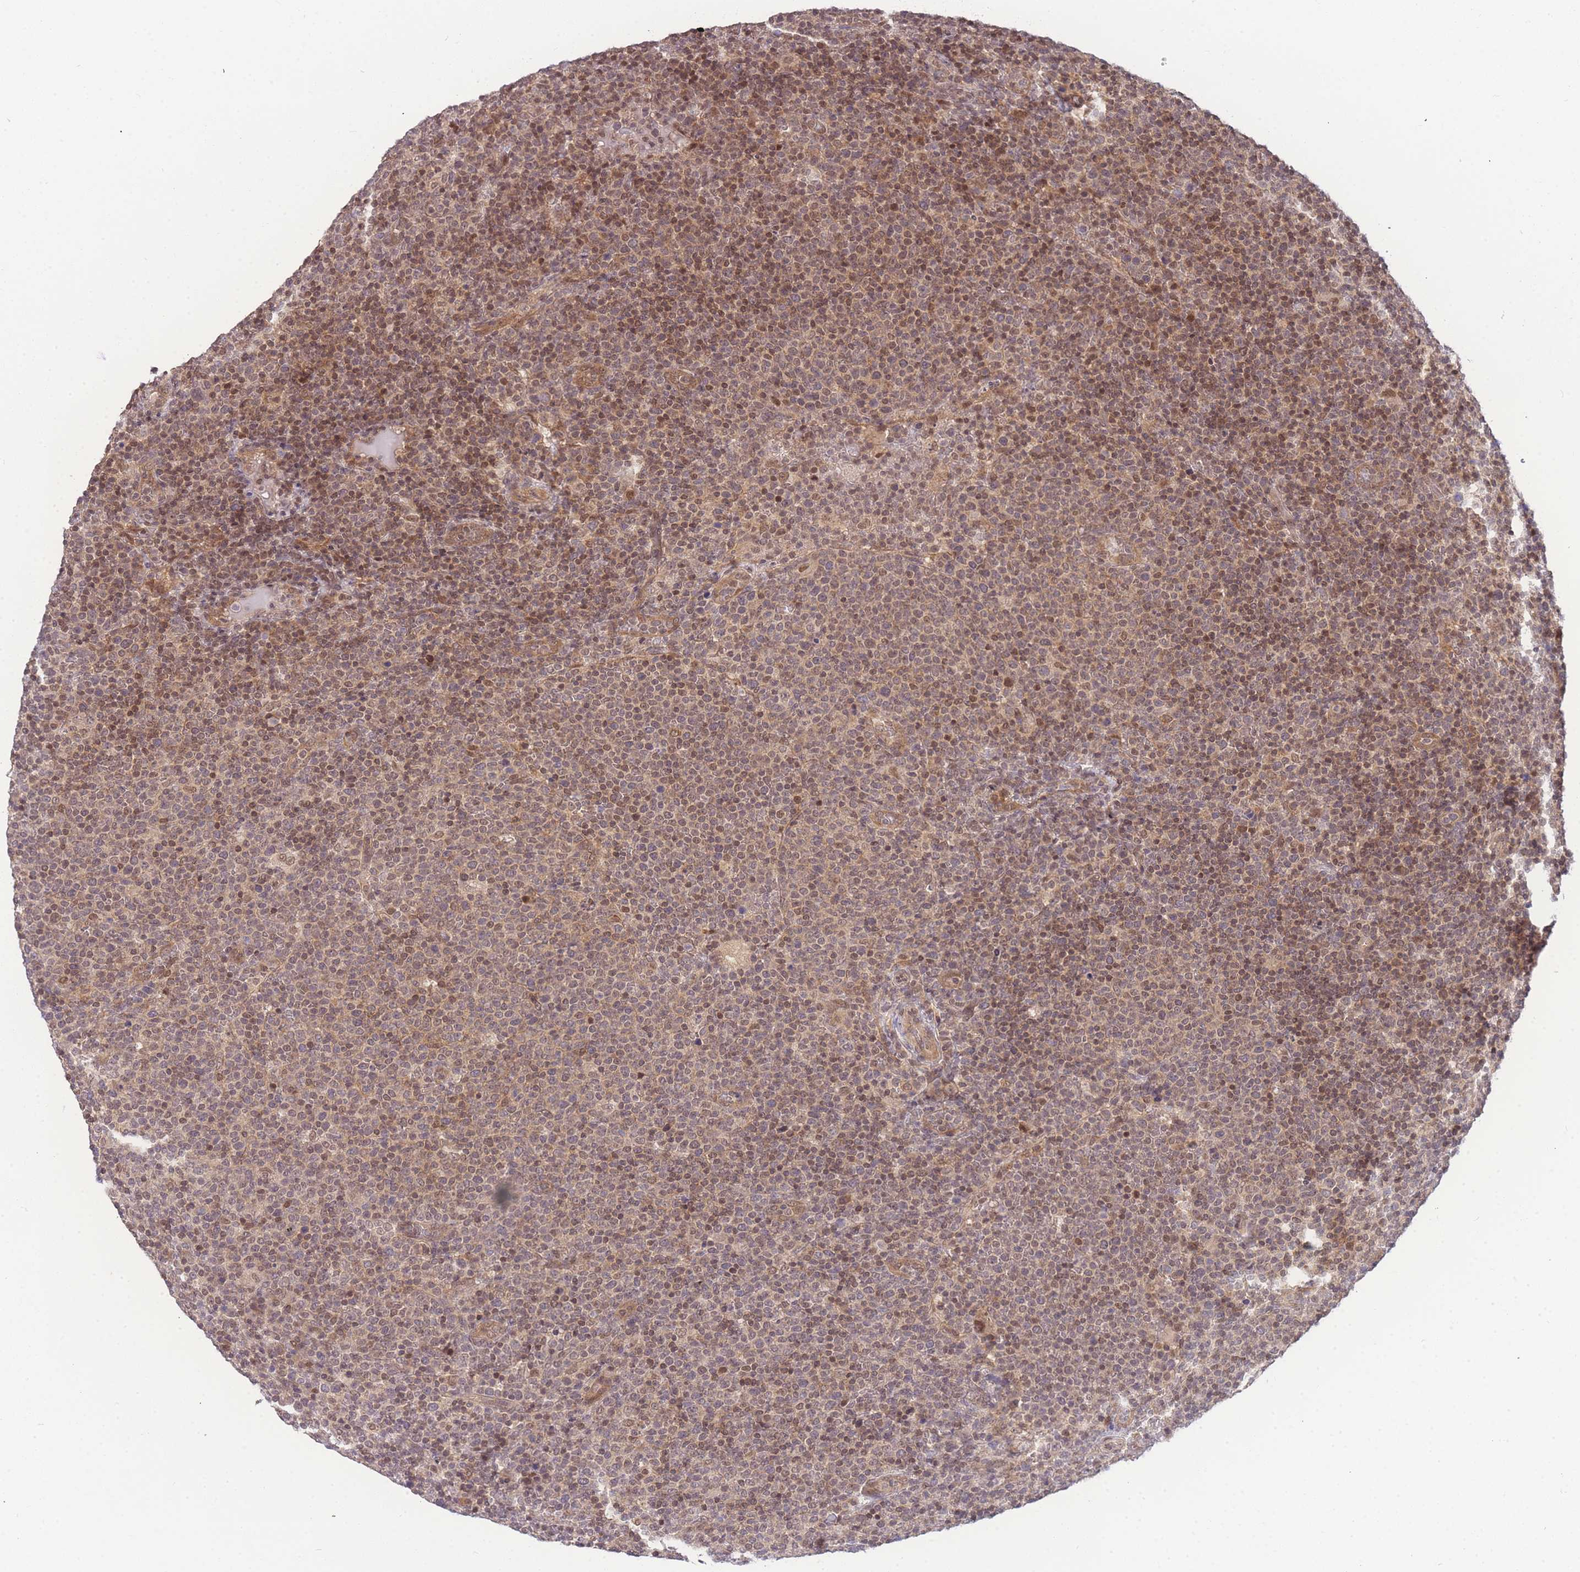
{"staining": {"intensity": "moderate", "quantity": "25%-75%", "location": "nuclear"}, "tissue": "lymphoma", "cell_type": "Tumor cells", "image_type": "cancer", "snomed": [{"axis": "morphology", "description": "Malignant lymphoma, non-Hodgkin's type, High grade"}, {"axis": "topography", "description": "Lymph node"}], "caption": "Lymphoma stained for a protein (brown) demonstrates moderate nuclear positive expression in approximately 25%-75% of tumor cells.", "gene": "KIAA1191", "patient": {"sex": "male", "age": 61}}